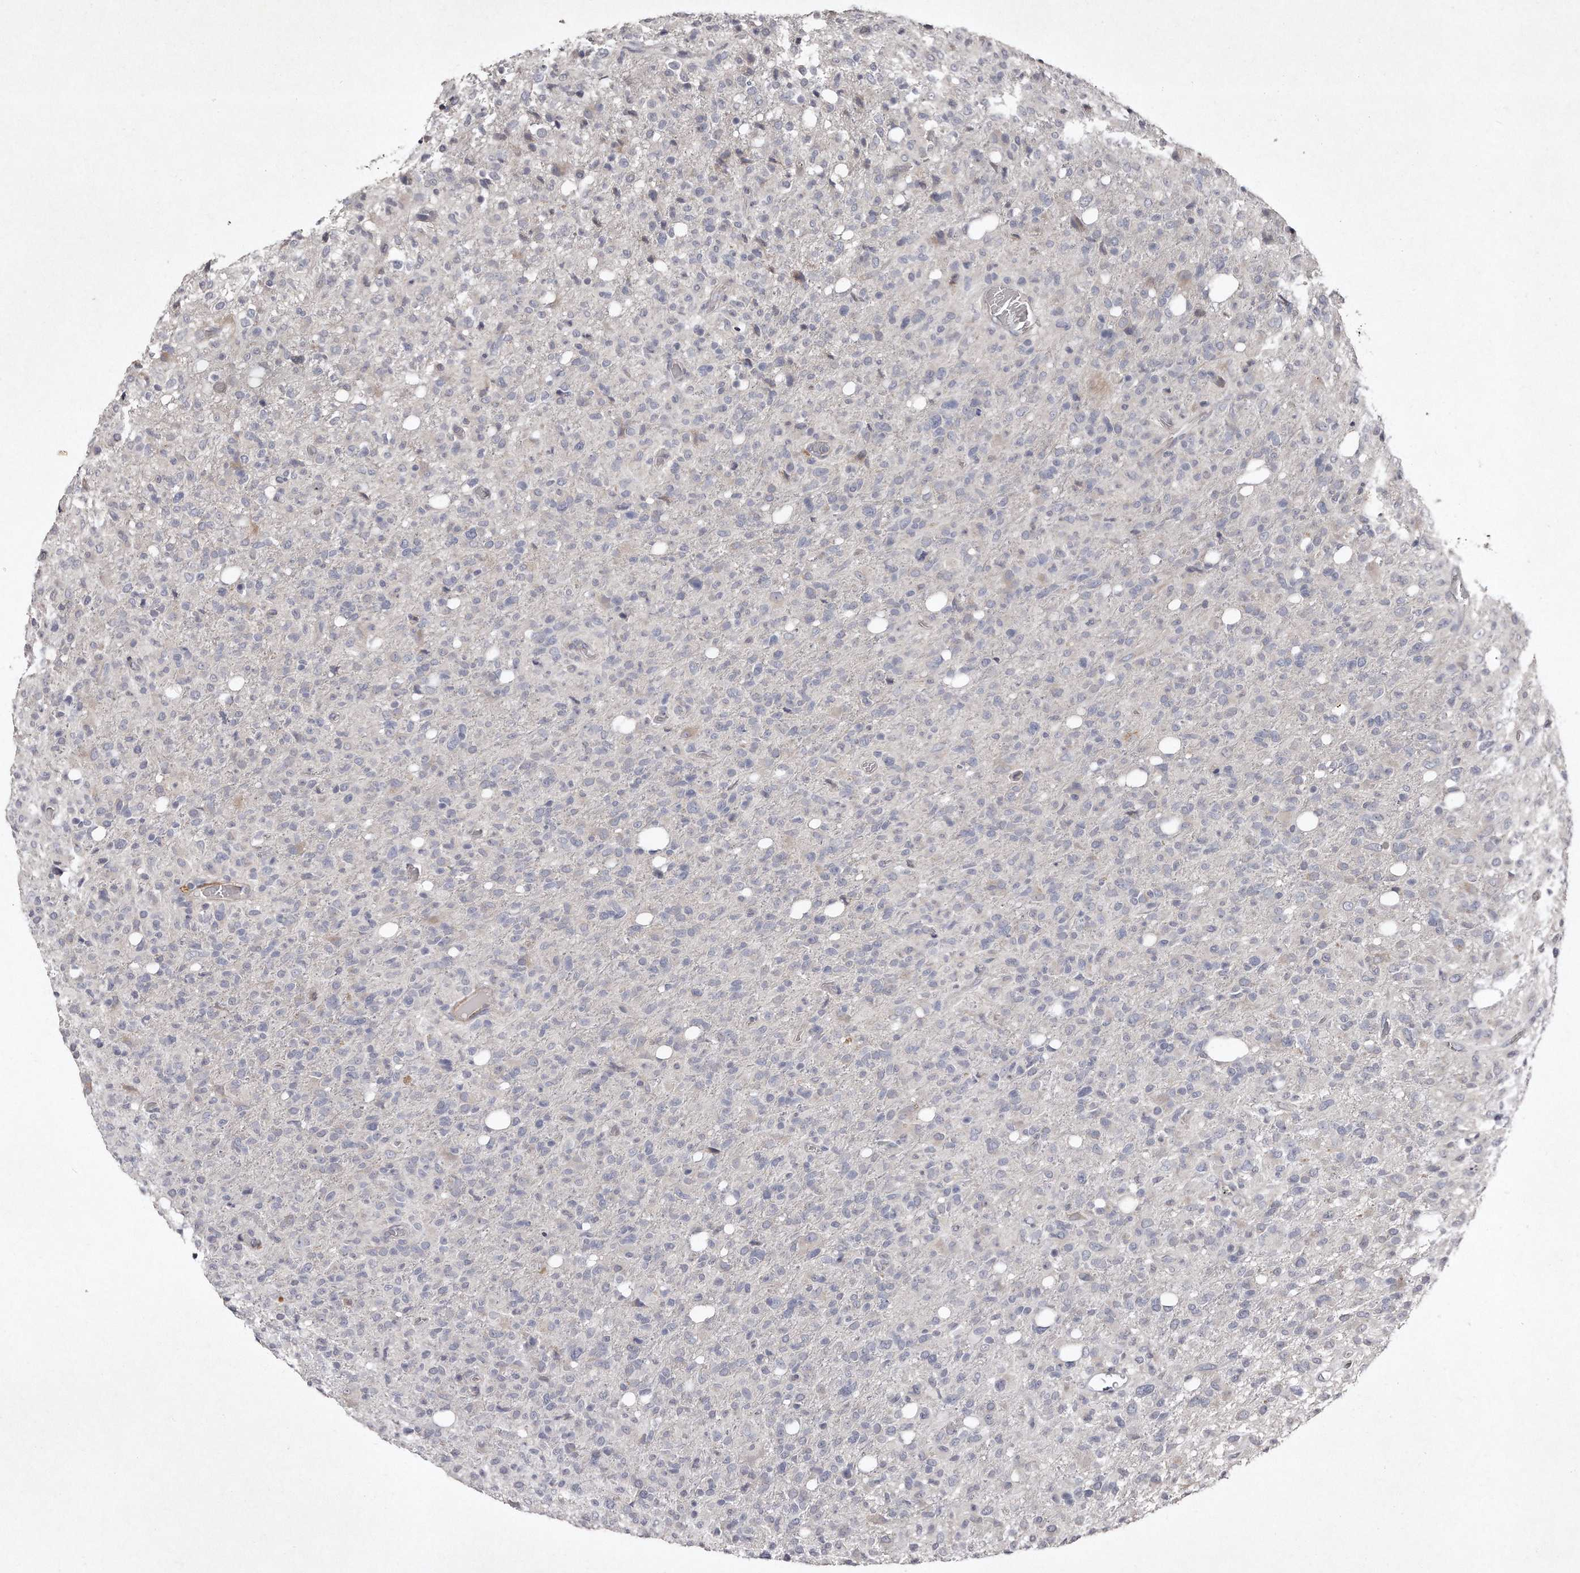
{"staining": {"intensity": "negative", "quantity": "none", "location": "none"}, "tissue": "glioma", "cell_type": "Tumor cells", "image_type": "cancer", "snomed": [{"axis": "morphology", "description": "Glioma, malignant, High grade"}, {"axis": "topography", "description": "Brain"}], "caption": "The histopathology image shows no staining of tumor cells in glioma.", "gene": "TECR", "patient": {"sex": "female", "age": 57}}